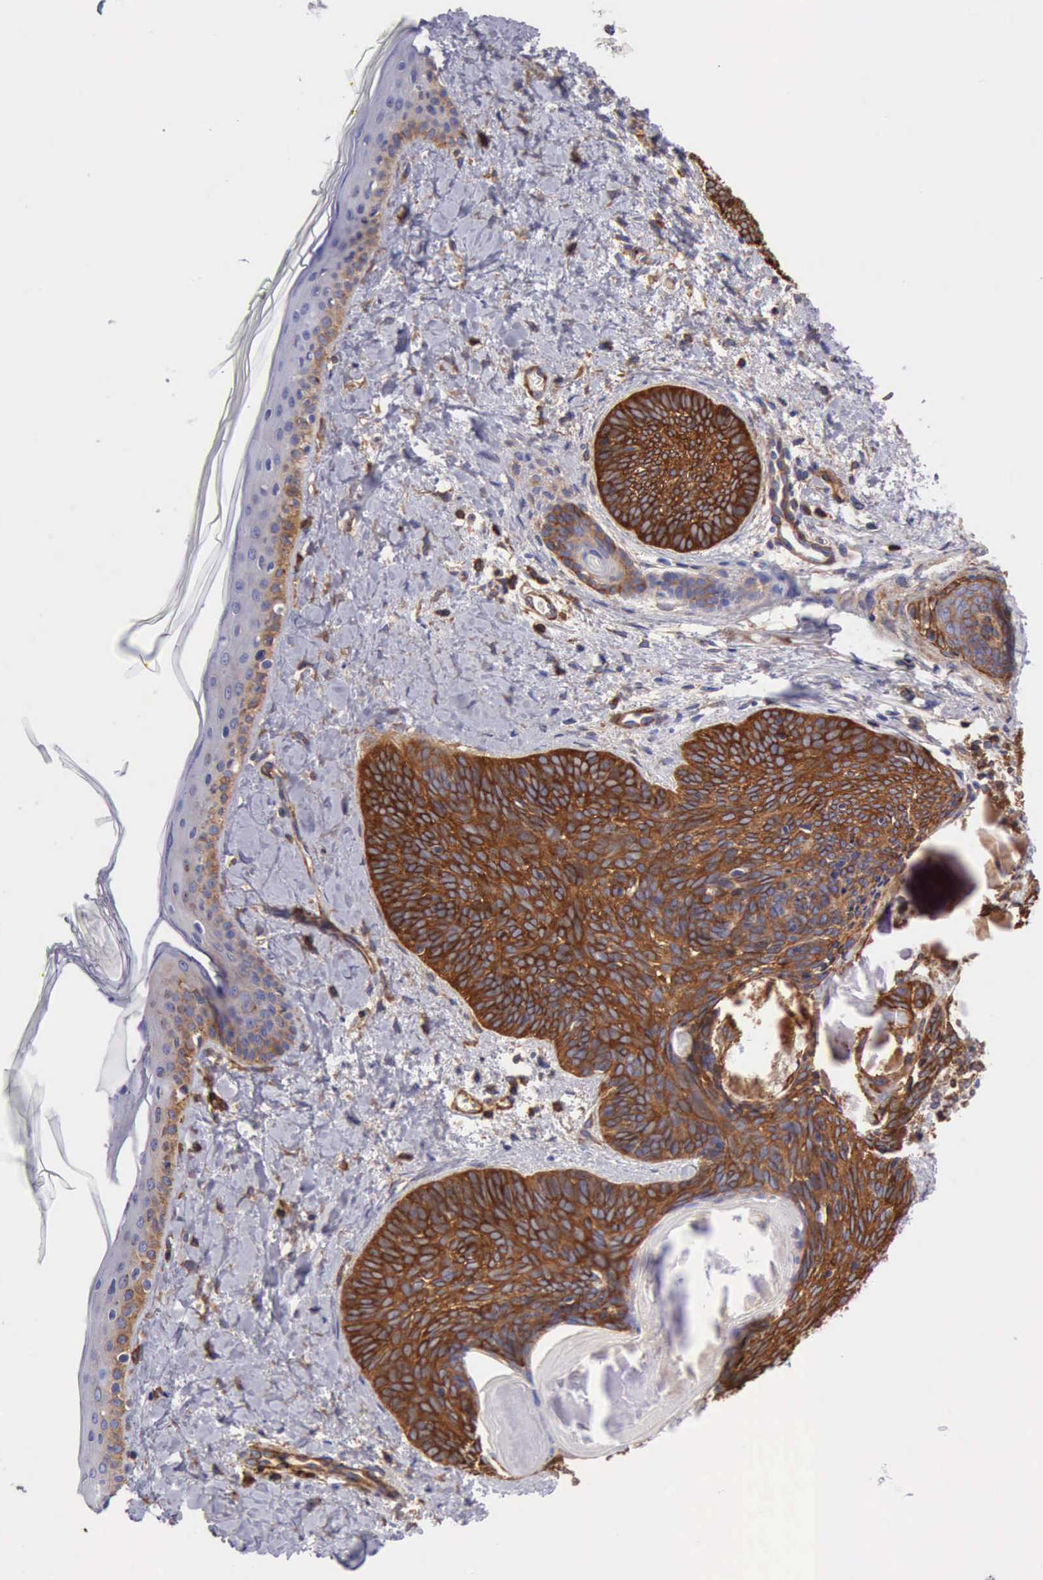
{"staining": {"intensity": "strong", "quantity": ">75%", "location": "cytoplasmic/membranous"}, "tissue": "skin cancer", "cell_type": "Tumor cells", "image_type": "cancer", "snomed": [{"axis": "morphology", "description": "Basal cell carcinoma"}, {"axis": "topography", "description": "Skin"}], "caption": "A brown stain labels strong cytoplasmic/membranous staining of a protein in human basal cell carcinoma (skin) tumor cells. The protein of interest is shown in brown color, while the nuclei are stained blue.", "gene": "FLNA", "patient": {"sex": "female", "age": 81}}